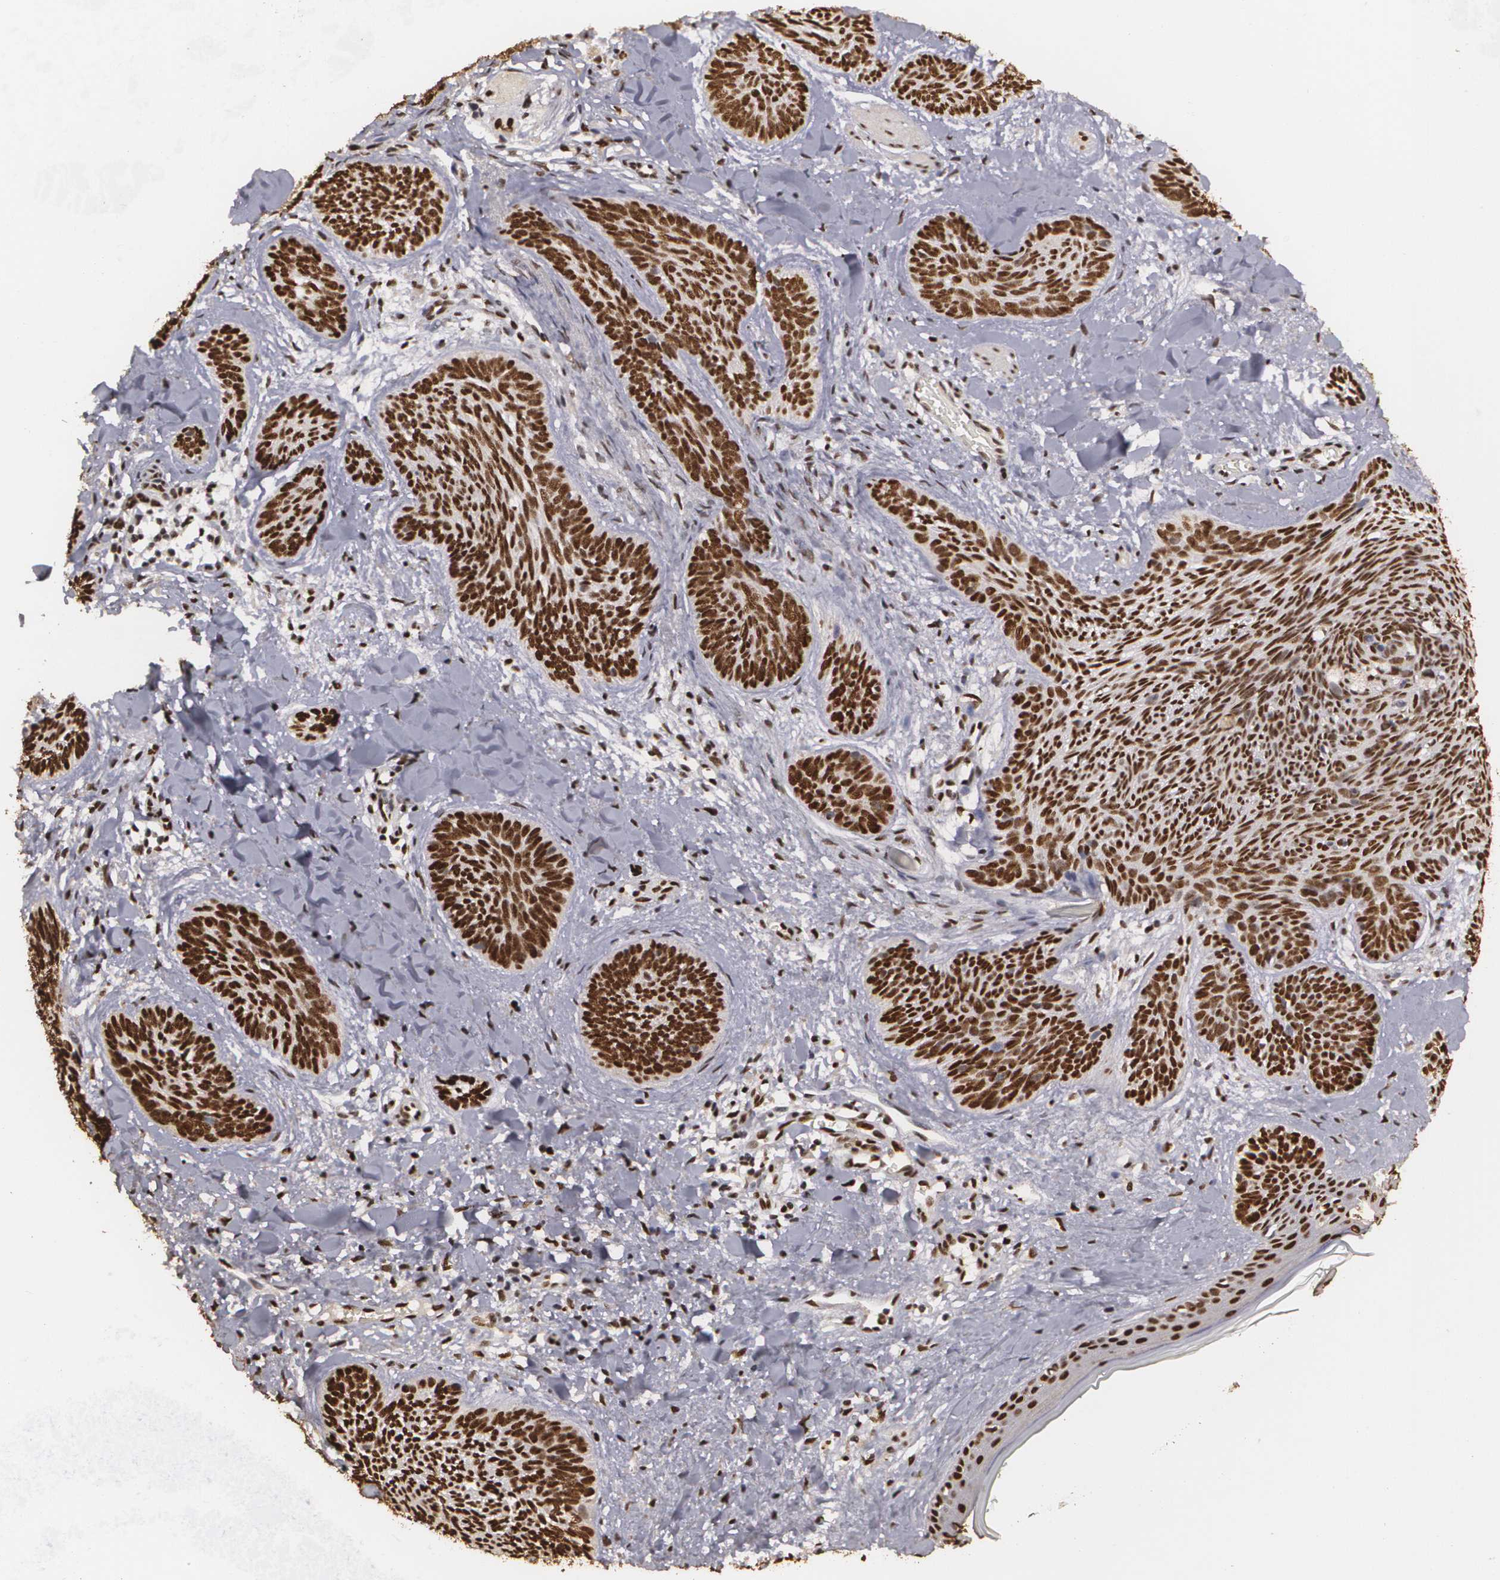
{"staining": {"intensity": "strong", "quantity": ">75%", "location": "nuclear"}, "tissue": "skin cancer", "cell_type": "Tumor cells", "image_type": "cancer", "snomed": [{"axis": "morphology", "description": "Basal cell carcinoma"}, {"axis": "topography", "description": "Skin"}], "caption": "Immunohistochemical staining of basal cell carcinoma (skin) exhibits strong nuclear protein expression in approximately >75% of tumor cells.", "gene": "RCOR1", "patient": {"sex": "female", "age": 81}}